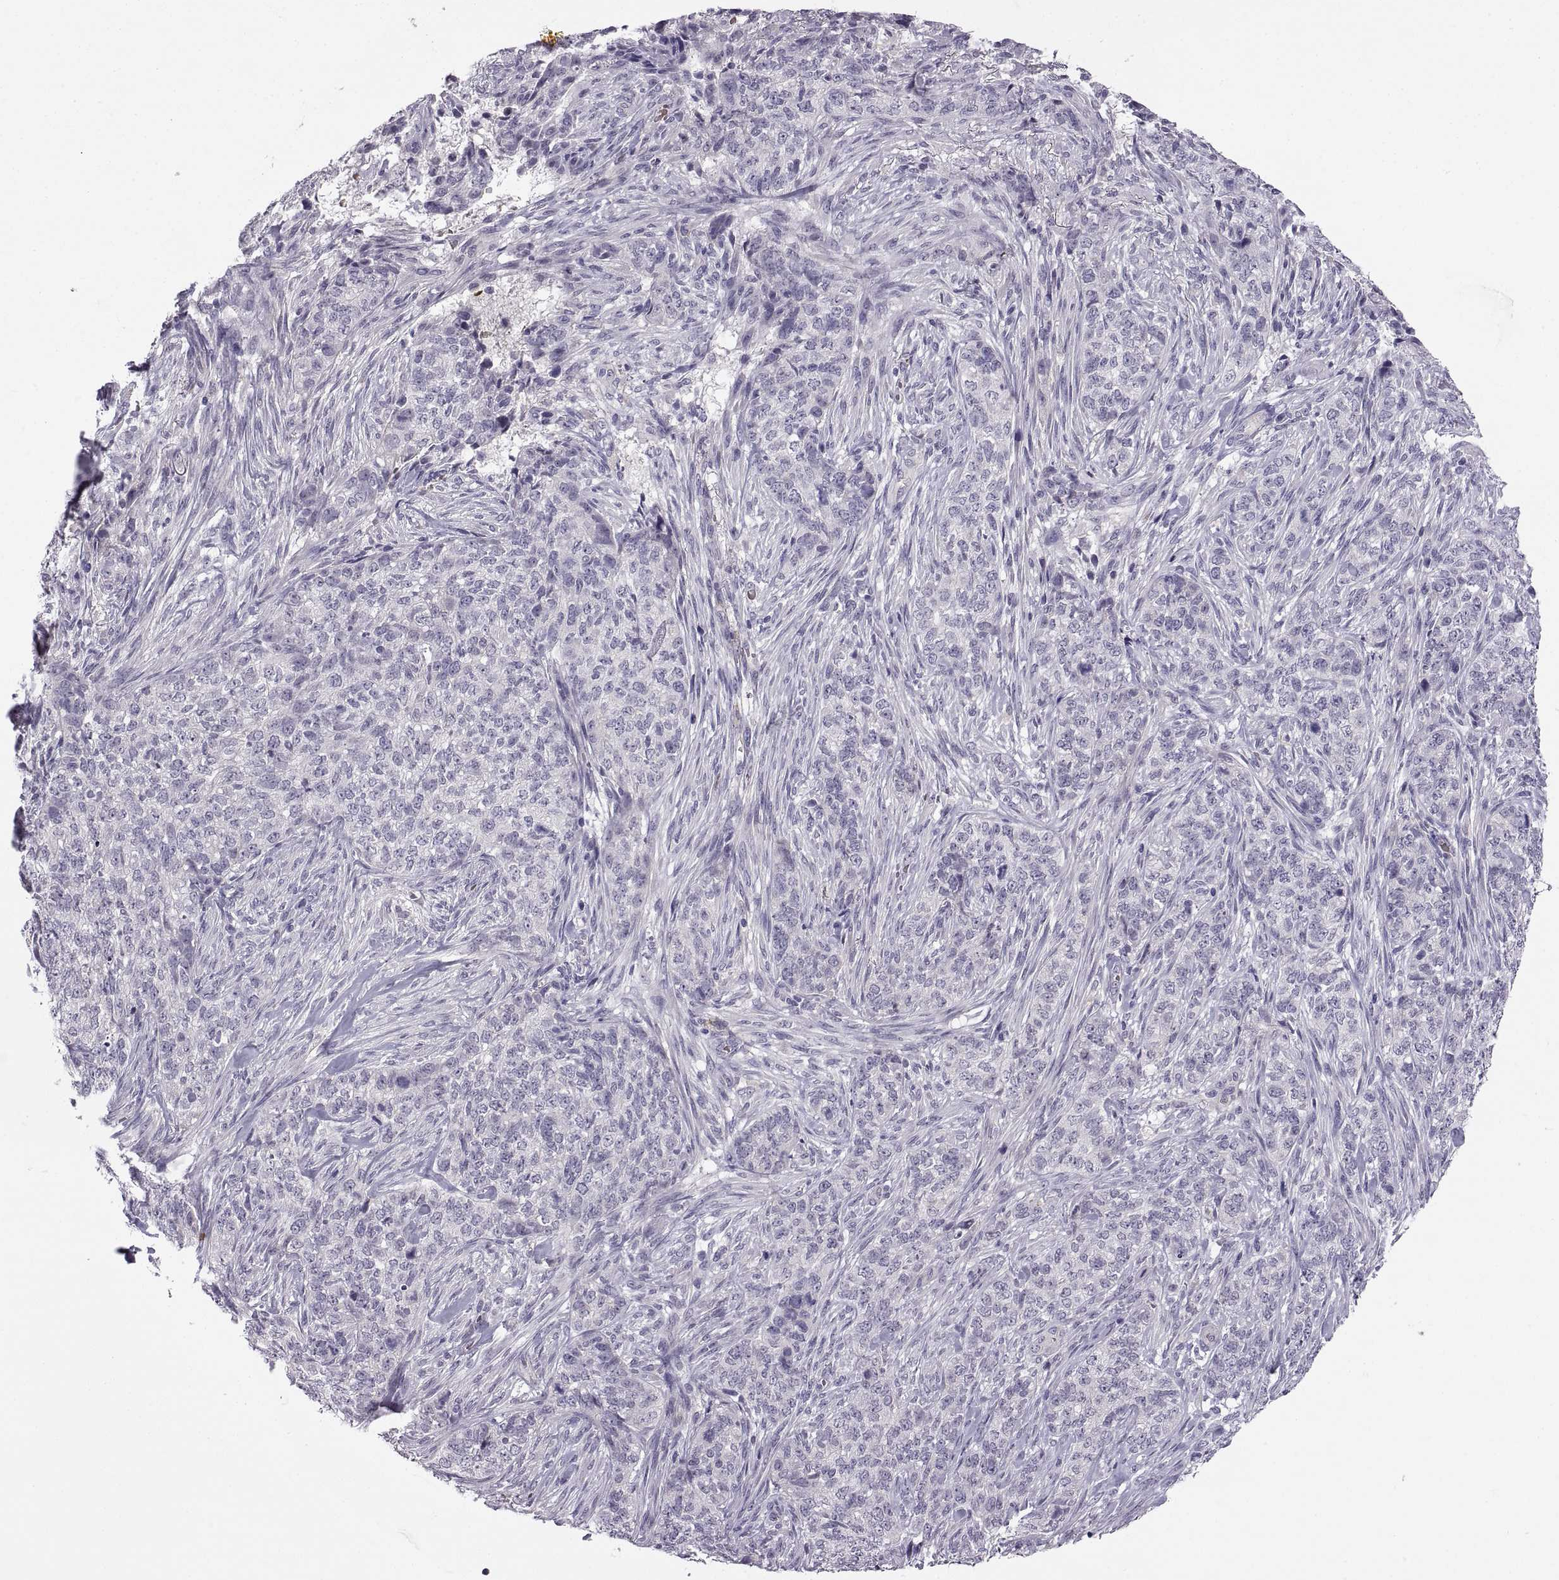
{"staining": {"intensity": "negative", "quantity": "none", "location": "none"}, "tissue": "skin cancer", "cell_type": "Tumor cells", "image_type": "cancer", "snomed": [{"axis": "morphology", "description": "Basal cell carcinoma"}, {"axis": "topography", "description": "Skin"}], "caption": "Immunohistochemical staining of human skin cancer (basal cell carcinoma) shows no significant positivity in tumor cells. Brightfield microscopy of immunohistochemistry stained with DAB (brown) and hematoxylin (blue), captured at high magnification.", "gene": "MEIOC", "patient": {"sex": "female", "age": 69}}